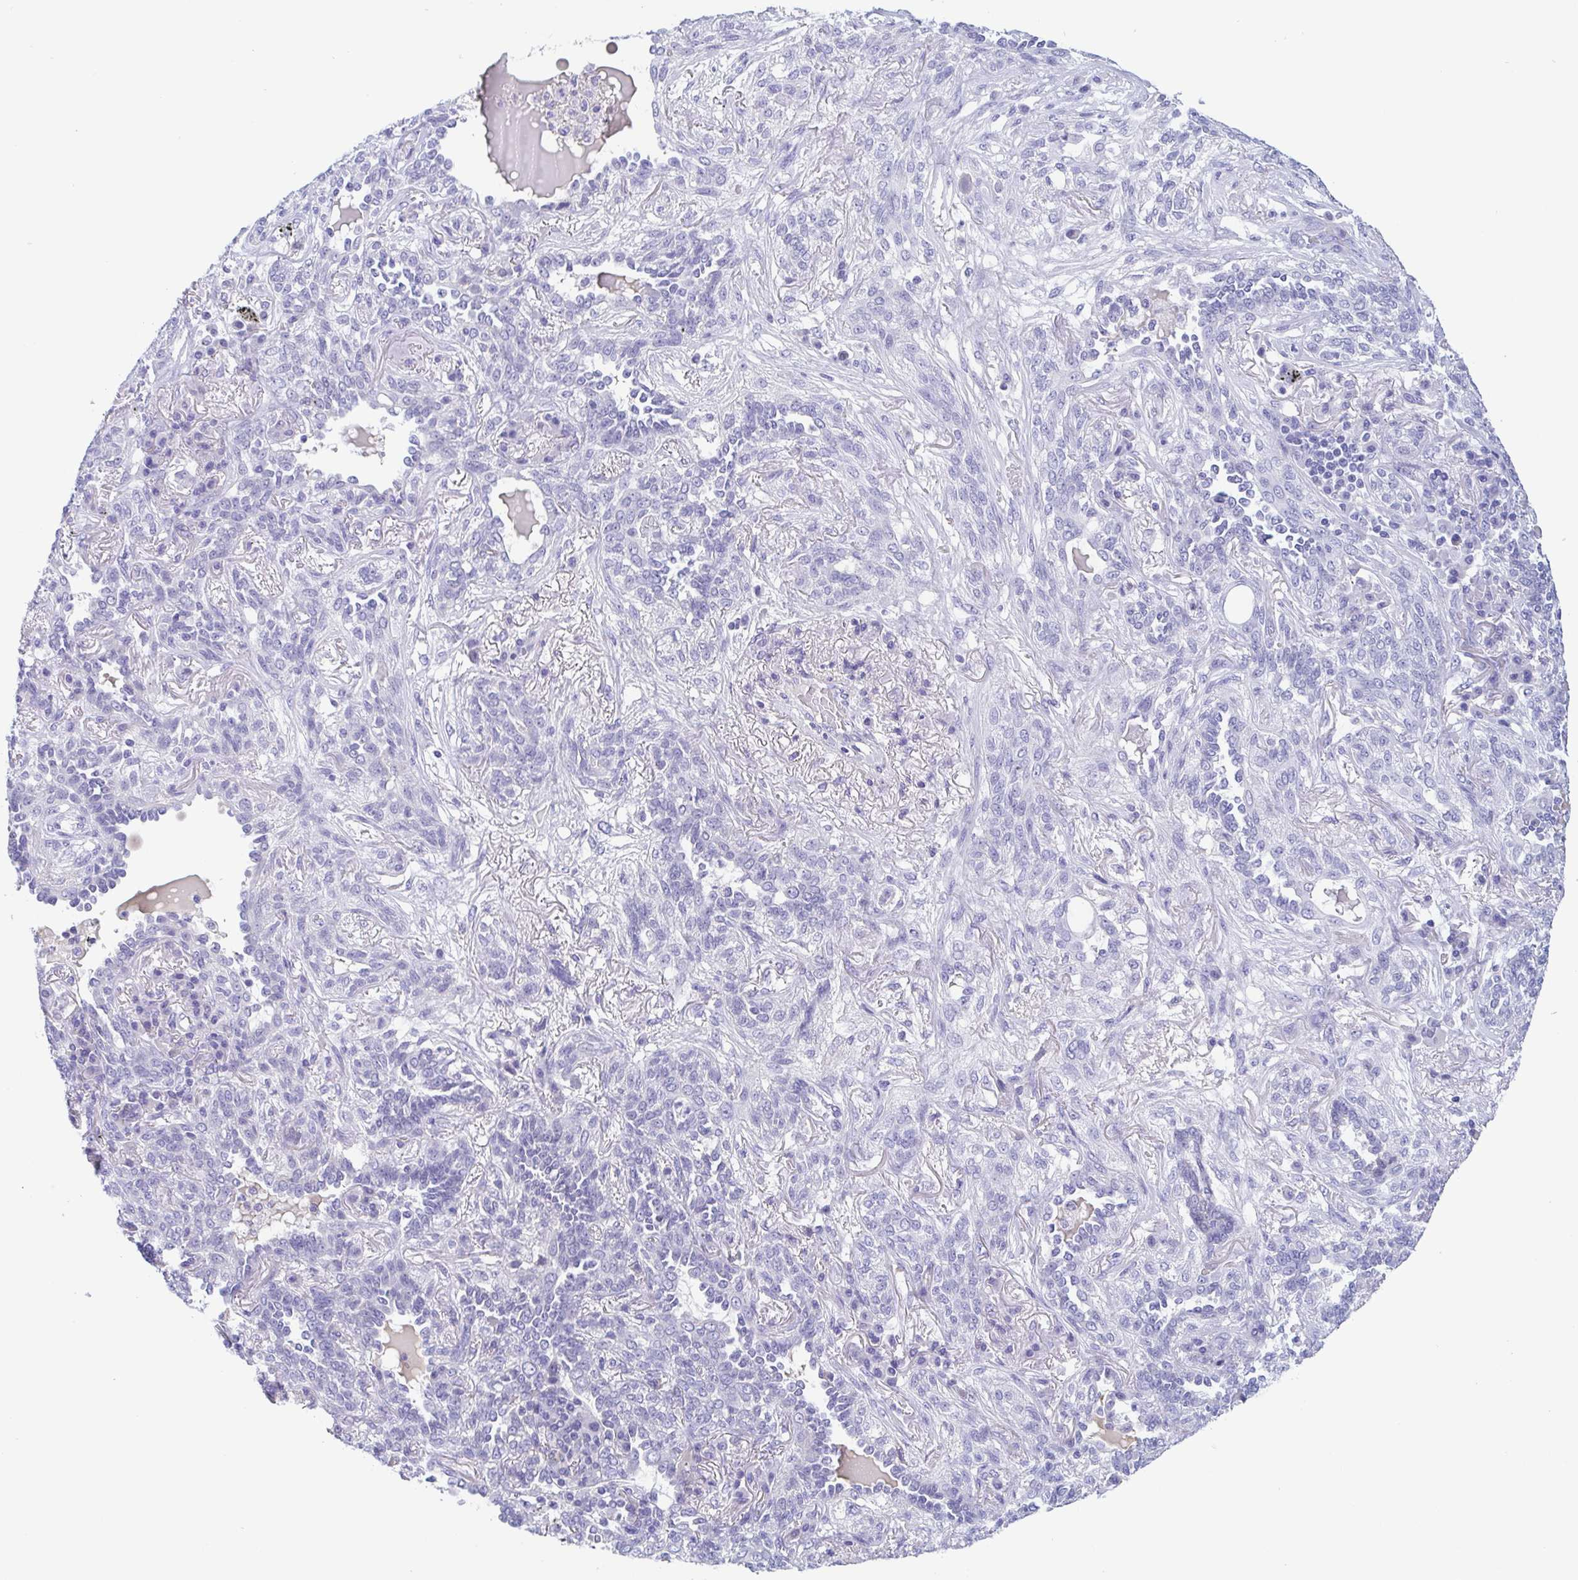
{"staining": {"intensity": "negative", "quantity": "none", "location": "none"}, "tissue": "lung cancer", "cell_type": "Tumor cells", "image_type": "cancer", "snomed": [{"axis": "morphology", "description": "Squamous cell carcinoma, NOS"}, {"axis": "topography", "description": "Lung"}], "caption": "The histopathology image shows no significant positivity in tumor cells of squamous cell carcinoma (lung). (DAB (3,3'-diaminobenzidine) immunohistochemistry (IHC), high magnification).", "gene": "TREH", "patient": {"sex": "female", "age": 70}}